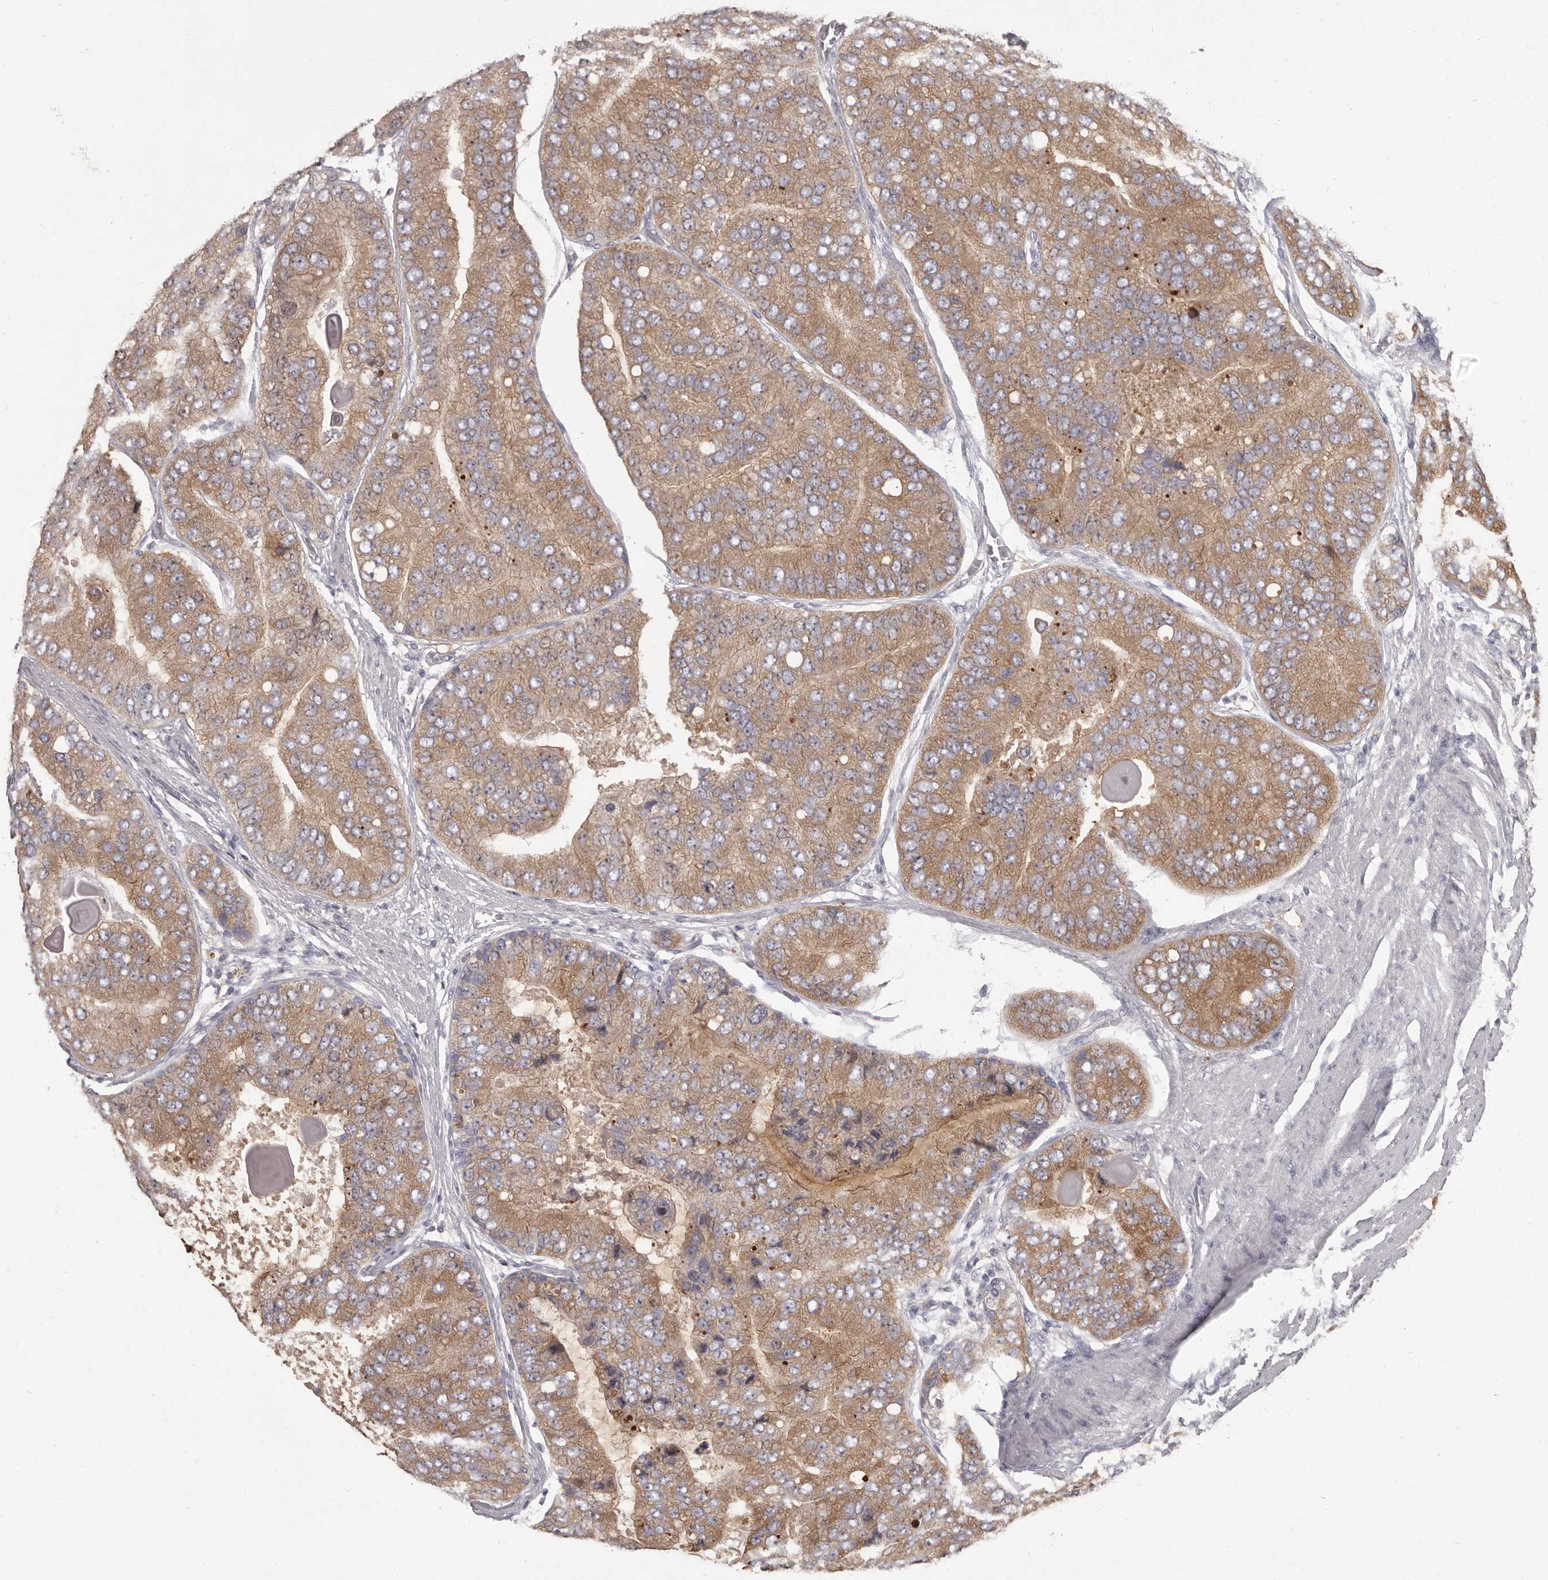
{"staining": {"intensity": "moderate", "quantity": ">75%", "location": "cytoplasmic/membranous"}, "tissue": "prostate cancer", "cell_type": "Tumor cells", "image_type": "cancer", "snomed": [{"axis": "morphology", "description": "Adenocarcinoma, High grade"}, {"axis": "topography", "description": "Prostate"}], "caption": "A medium amount of moderate cytoplasmic/membranous expression is seen in about >75% of tumor cells in prostate high-grade adenocarcinoma tissue.", "gene": "APEH", "patient": {"sex": "male", "age": 70}}